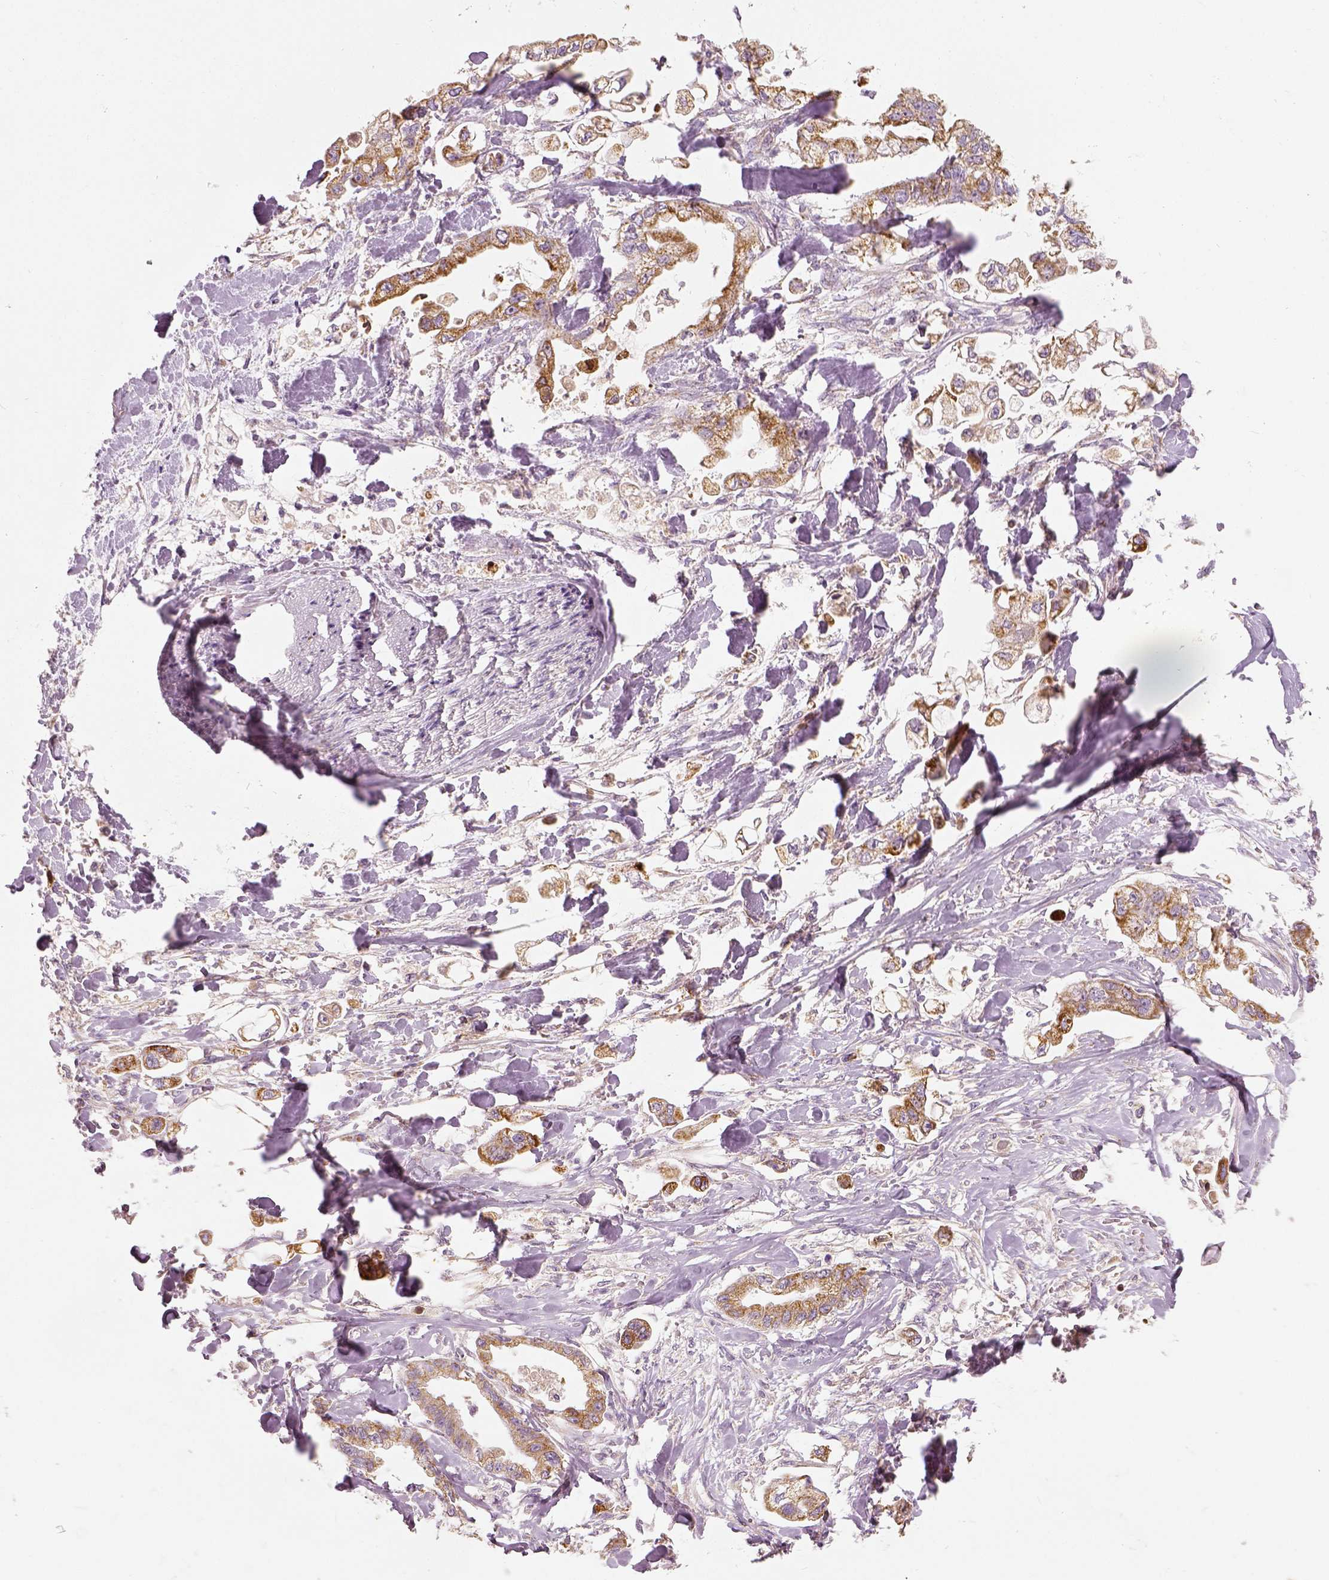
{"staining": {"intensity": "moderate", "quantity": ">75%", "location": "cytoplasmic/membranous"}, "tissue": "stomach cancer", "cell_type": "Tumor cells", "image_type": "cancer", "snomed": [{"axis": "morphology", "description": "Adenocarcinoma, NOS"}, {"axis": "topography", "description": "Stomach"}], "caption": "The image displays immunohistochemical staining of stomach adenocarcinoma. There is moderate cytoplasmic/membranous staining is appreciated in approximately >75% of tumor cells.", "gene": "PGAM5", "patient": {"sex": "male", "age": 62}}